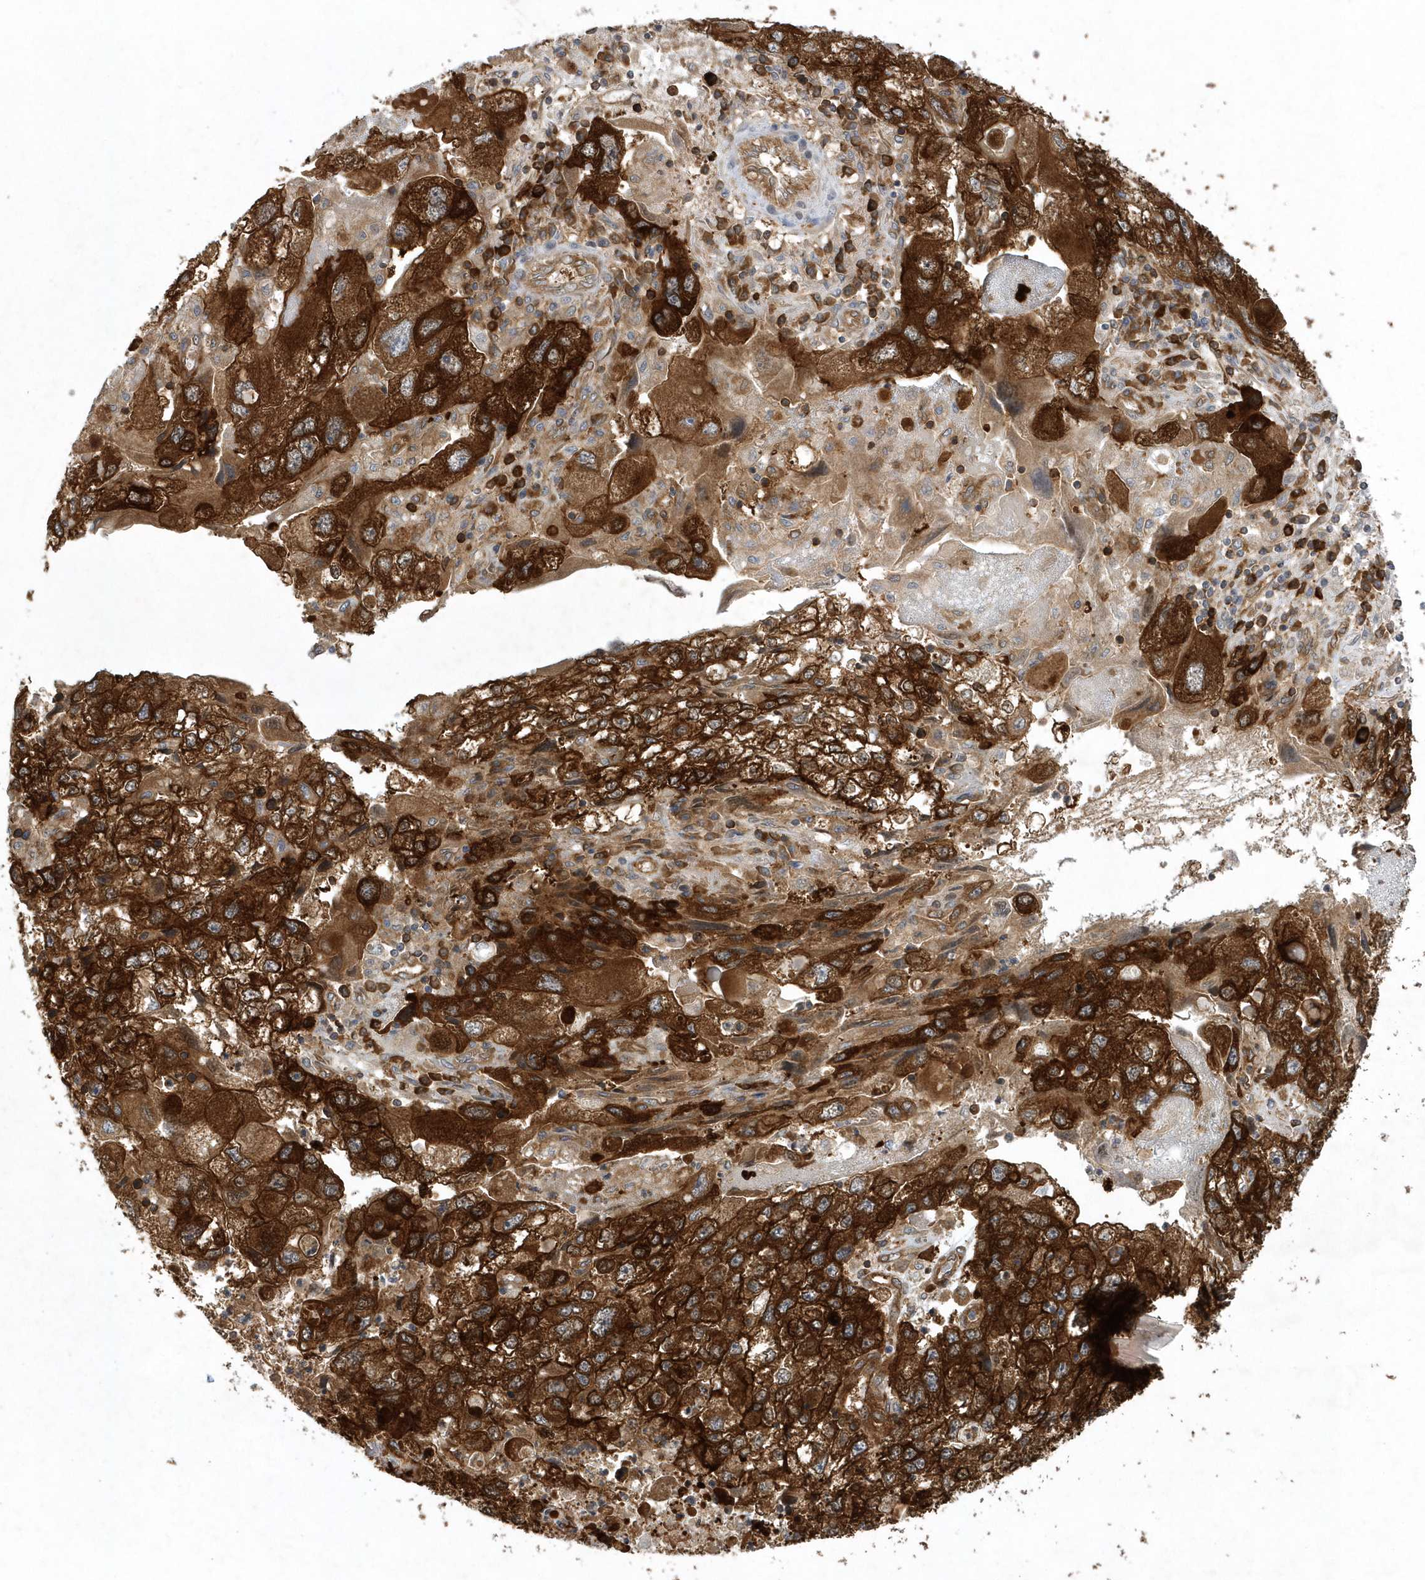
{"staining": {"intensity": "strong", "quantity": ">75%", "location": "cytoplasmic/membranous"}, "tissue": "endometrial cancer", "cell_type": "Tumor cells", "image_type": "cancer", "snomed": [{"axis": "morphology", "description": "Adenocarcinoma, NOS"}, {"axis": "topography", "description": "Endometrium"}], "caption": "A high amount of strong cytoplasmic/membranous positivity is appreciated in about >75% of tumor cells in endometrial cancer (adenocarcinoma) tissue. (DAB = brown stain, brightfield microscopy at high magnification).", "gene": "PAICS", "patient": {"sex": "female", "age": 49}}